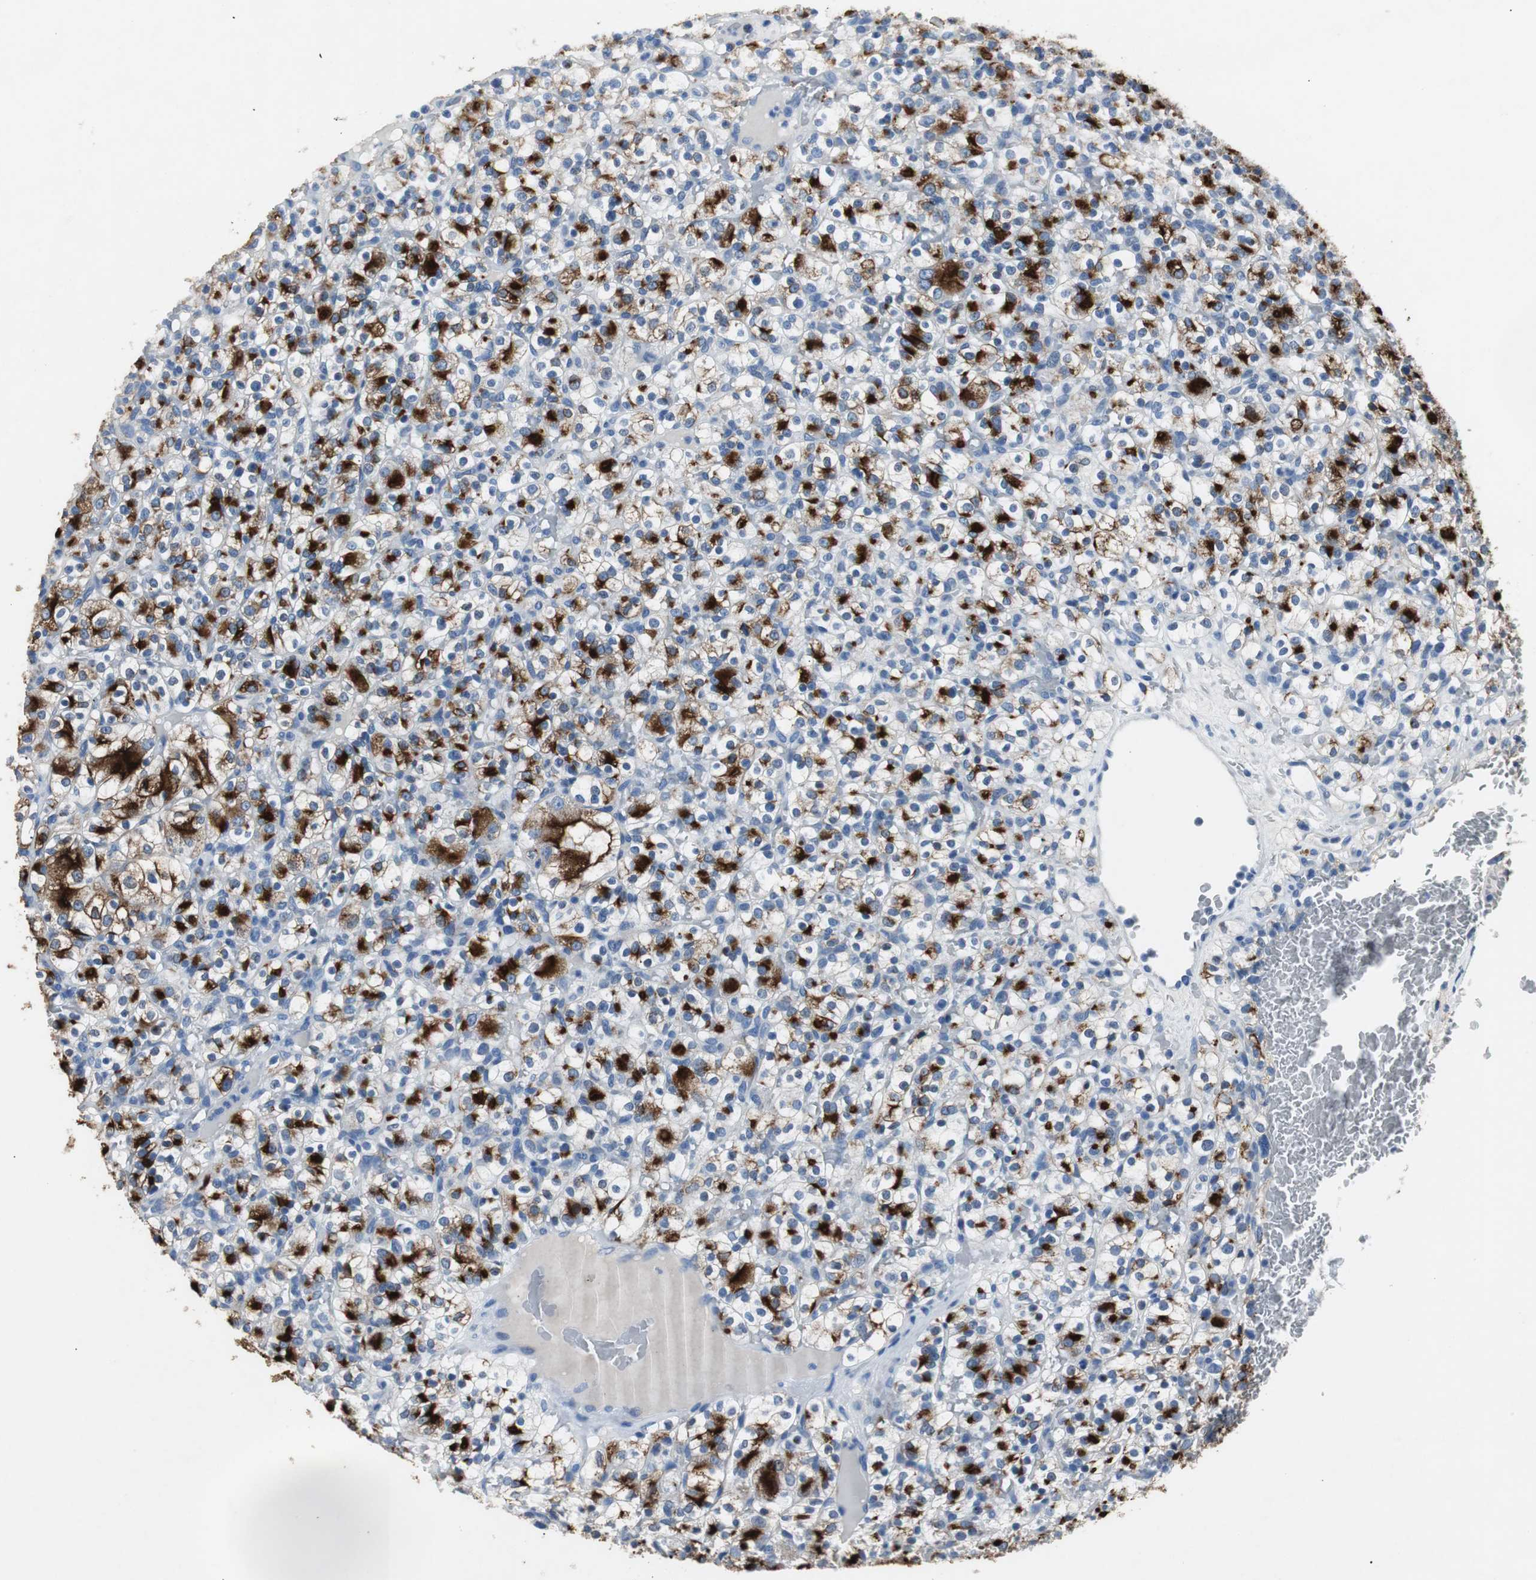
{"staining": {"intensity": "strong", "quantity": "25%-75%", "location": "cytoplasmic/membranous"}, "tissue": "renal cancer", "cell_type": "Tumor cells", "image_type": "cancer", "snomed": [{"axis": "morphology", "description": "Normal tissue, NOS"}, {"axis": "morphology", "description": "Adenocarcinoma, NOS"}, {"axis": "topography", "description": "Kidney"}], "caption": "Approximately 25%-75% of tumor cells in renal adenocarcinoma reveal strong cytoplasmic/membranous protein staining as visualized by brown immunohistochemical staining.", "gene": "LRP2", "patient": {"sex": "female", "age": 72}}